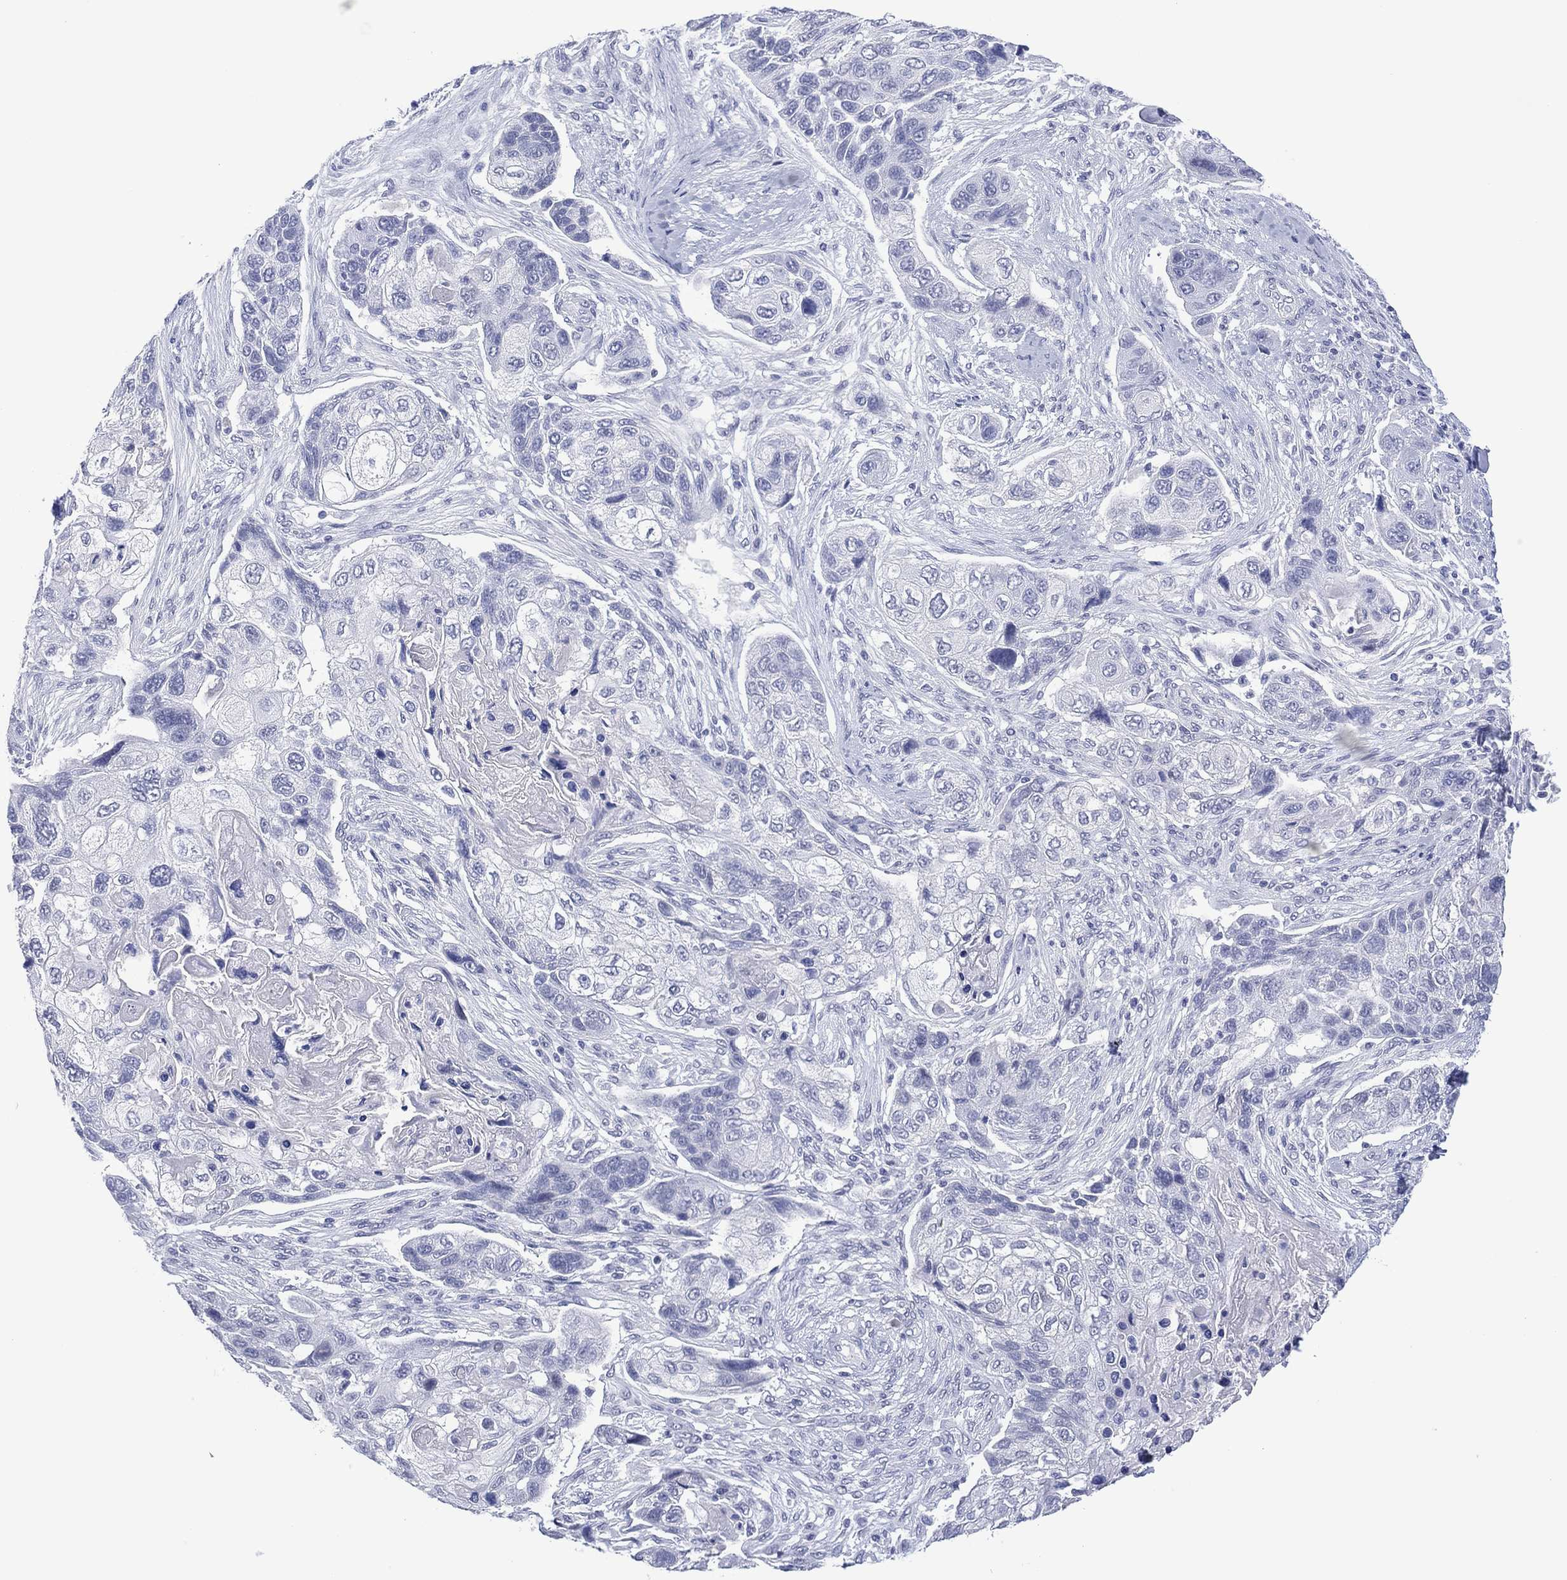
{"staining": {"intensity": "negative", "quantity": "none", "location": "none"}, "tissue": "lung cancer", "cell_type": "Tumor cells", "image_type": "cancer", "snomed": [{"axis": "morphology", "description": "Squamous cell carcinoma, NOS"}, {"axis": "topography", "description": "Lung"}], "caption": "Human lung cancer (squamous cell carcinoma) stained for a protein using immunohistochemistry shows no expression in tumor cells.", "gene": "UTF1", "patient": {"sex": "male", "age": 69}}